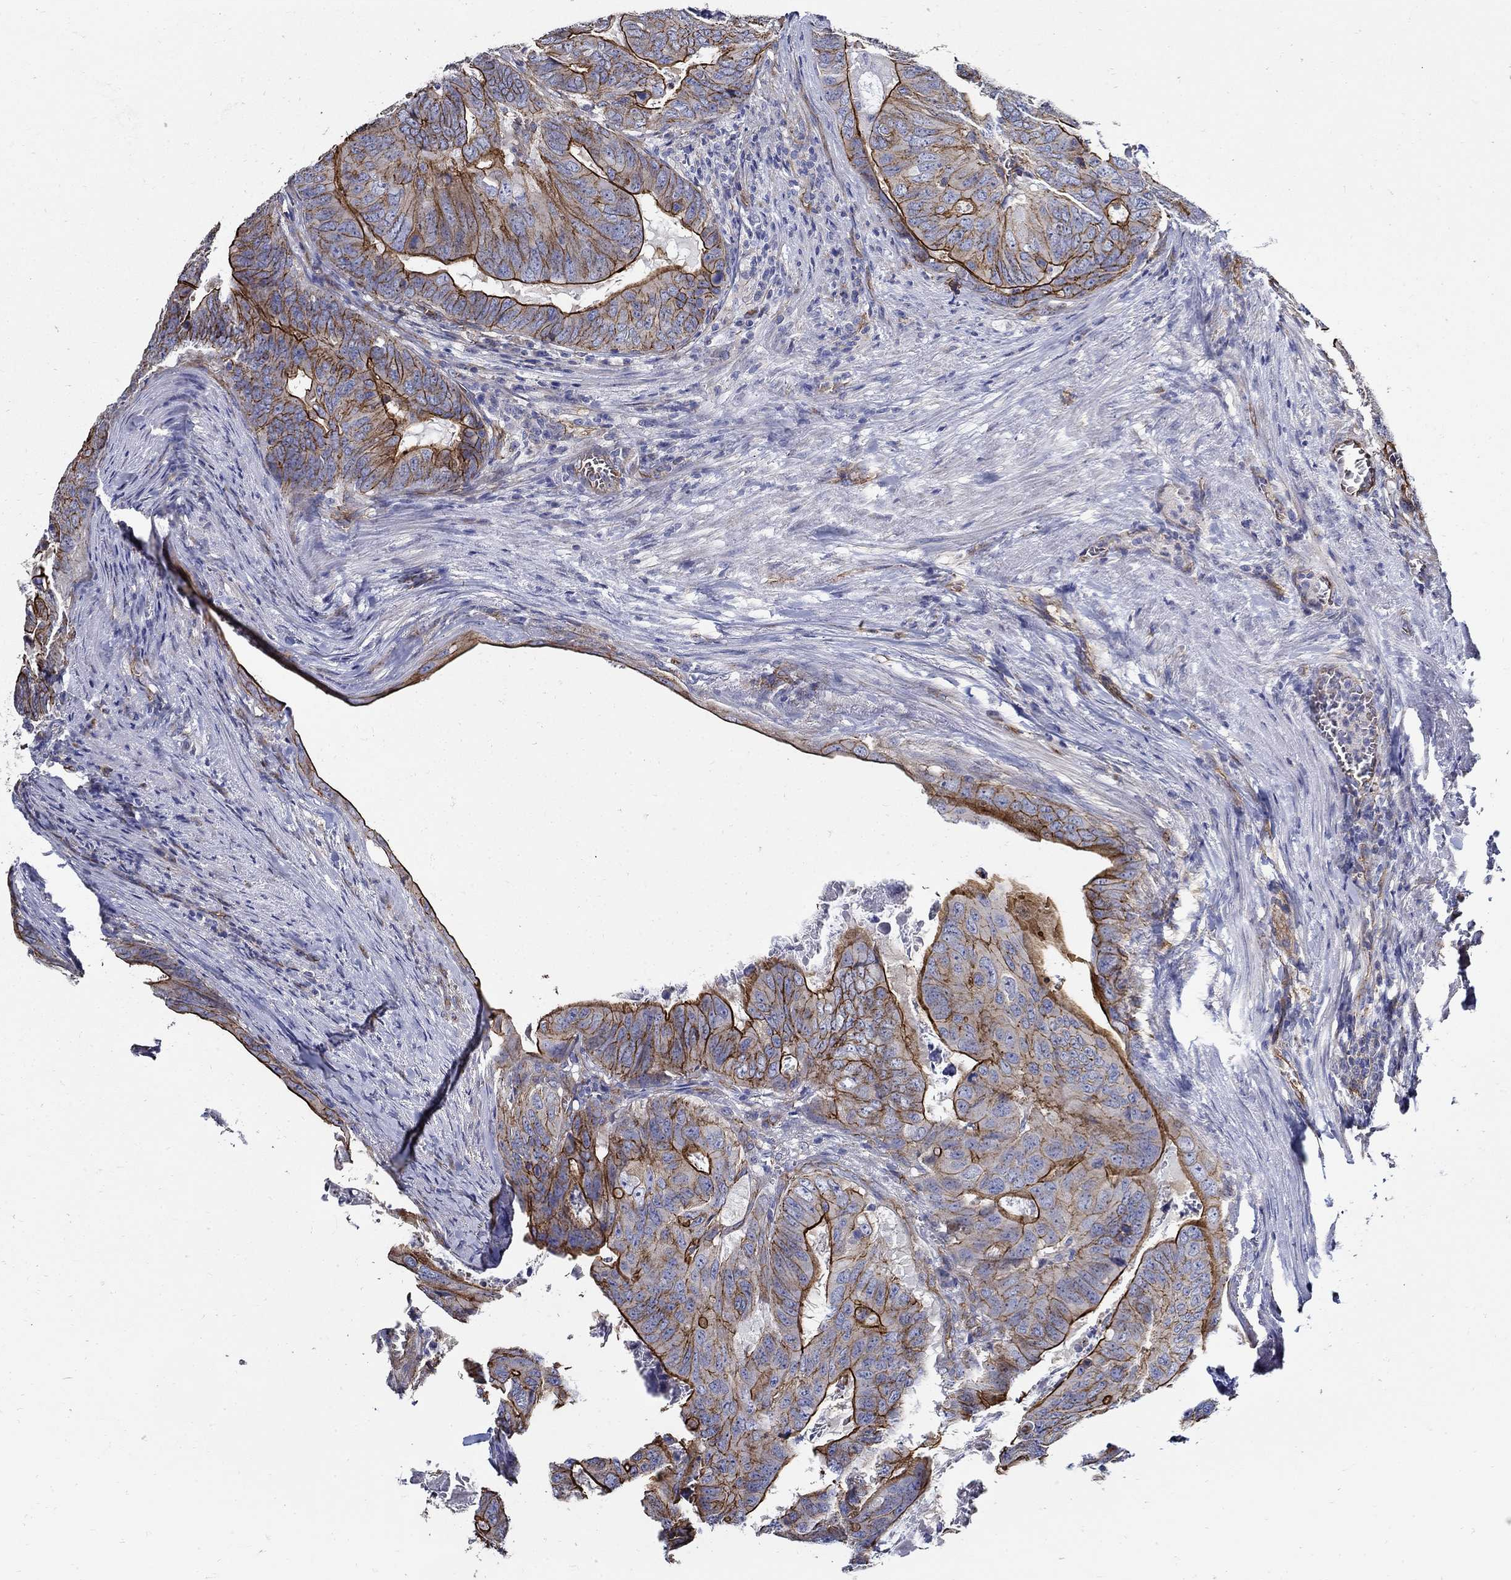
{"staining": {"intensity": "strong", "quantity": ">75%", "location": "cytoplasmic/membranous"}, "tissue": "colorectal cancer", "cell_type": "Tumor cells", "image_type": "cancer", "snomed": [{"axis": "morphology", "description": "Adenocarcinoma, NOS"}, {"axis": "topography", "description": "Colon"}], "caption": "Colorectal adenocarcinoma stained with a protein marker demonstrates strong staining in tumor cells.", "gene": "APBB3", "patient": {"sex": "male", "age": 79}}